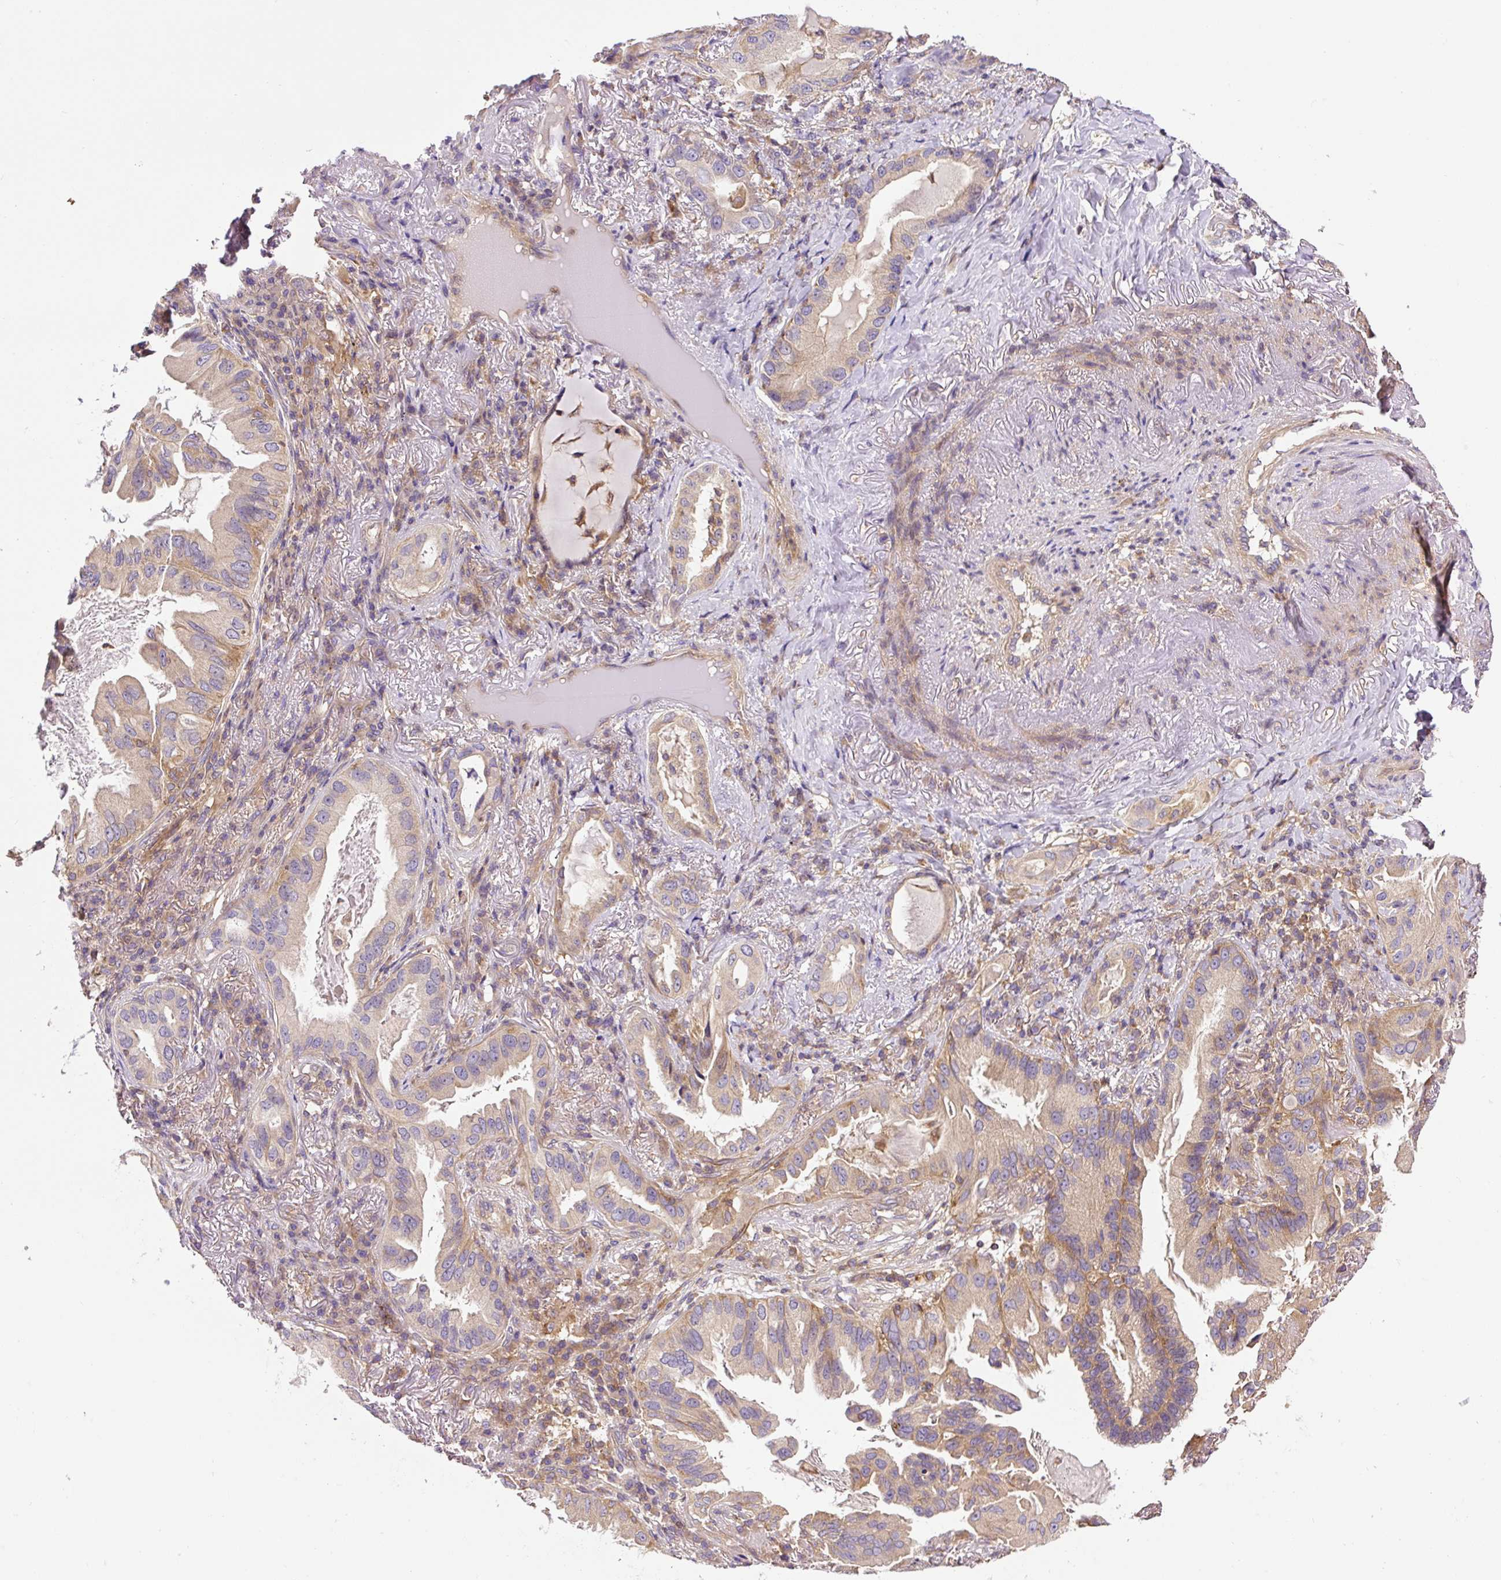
{"staining": {"intensity": "weak", "quantity": ">75%", "location": "cytoplasmic/membranous"}, "tissue": "lung cancer", "cell_type": "Tumor cells", "image_type": "cancer", "snomed": [{"axis": "morphology", "description": "Adenocarcinoma, NOS"}, {"axis": "topography", "description": "Lung"}], "caption": "Immunohistochemical staining of lung cancer (adenocarcinoma) exhibits weak cytoplasmic/membranous protein positivity in approximately >75% of tumor cells. Nuclei are stained in blue.", "gene": "CCDC28A", "patient": {"sex": "female", "age": 69}}